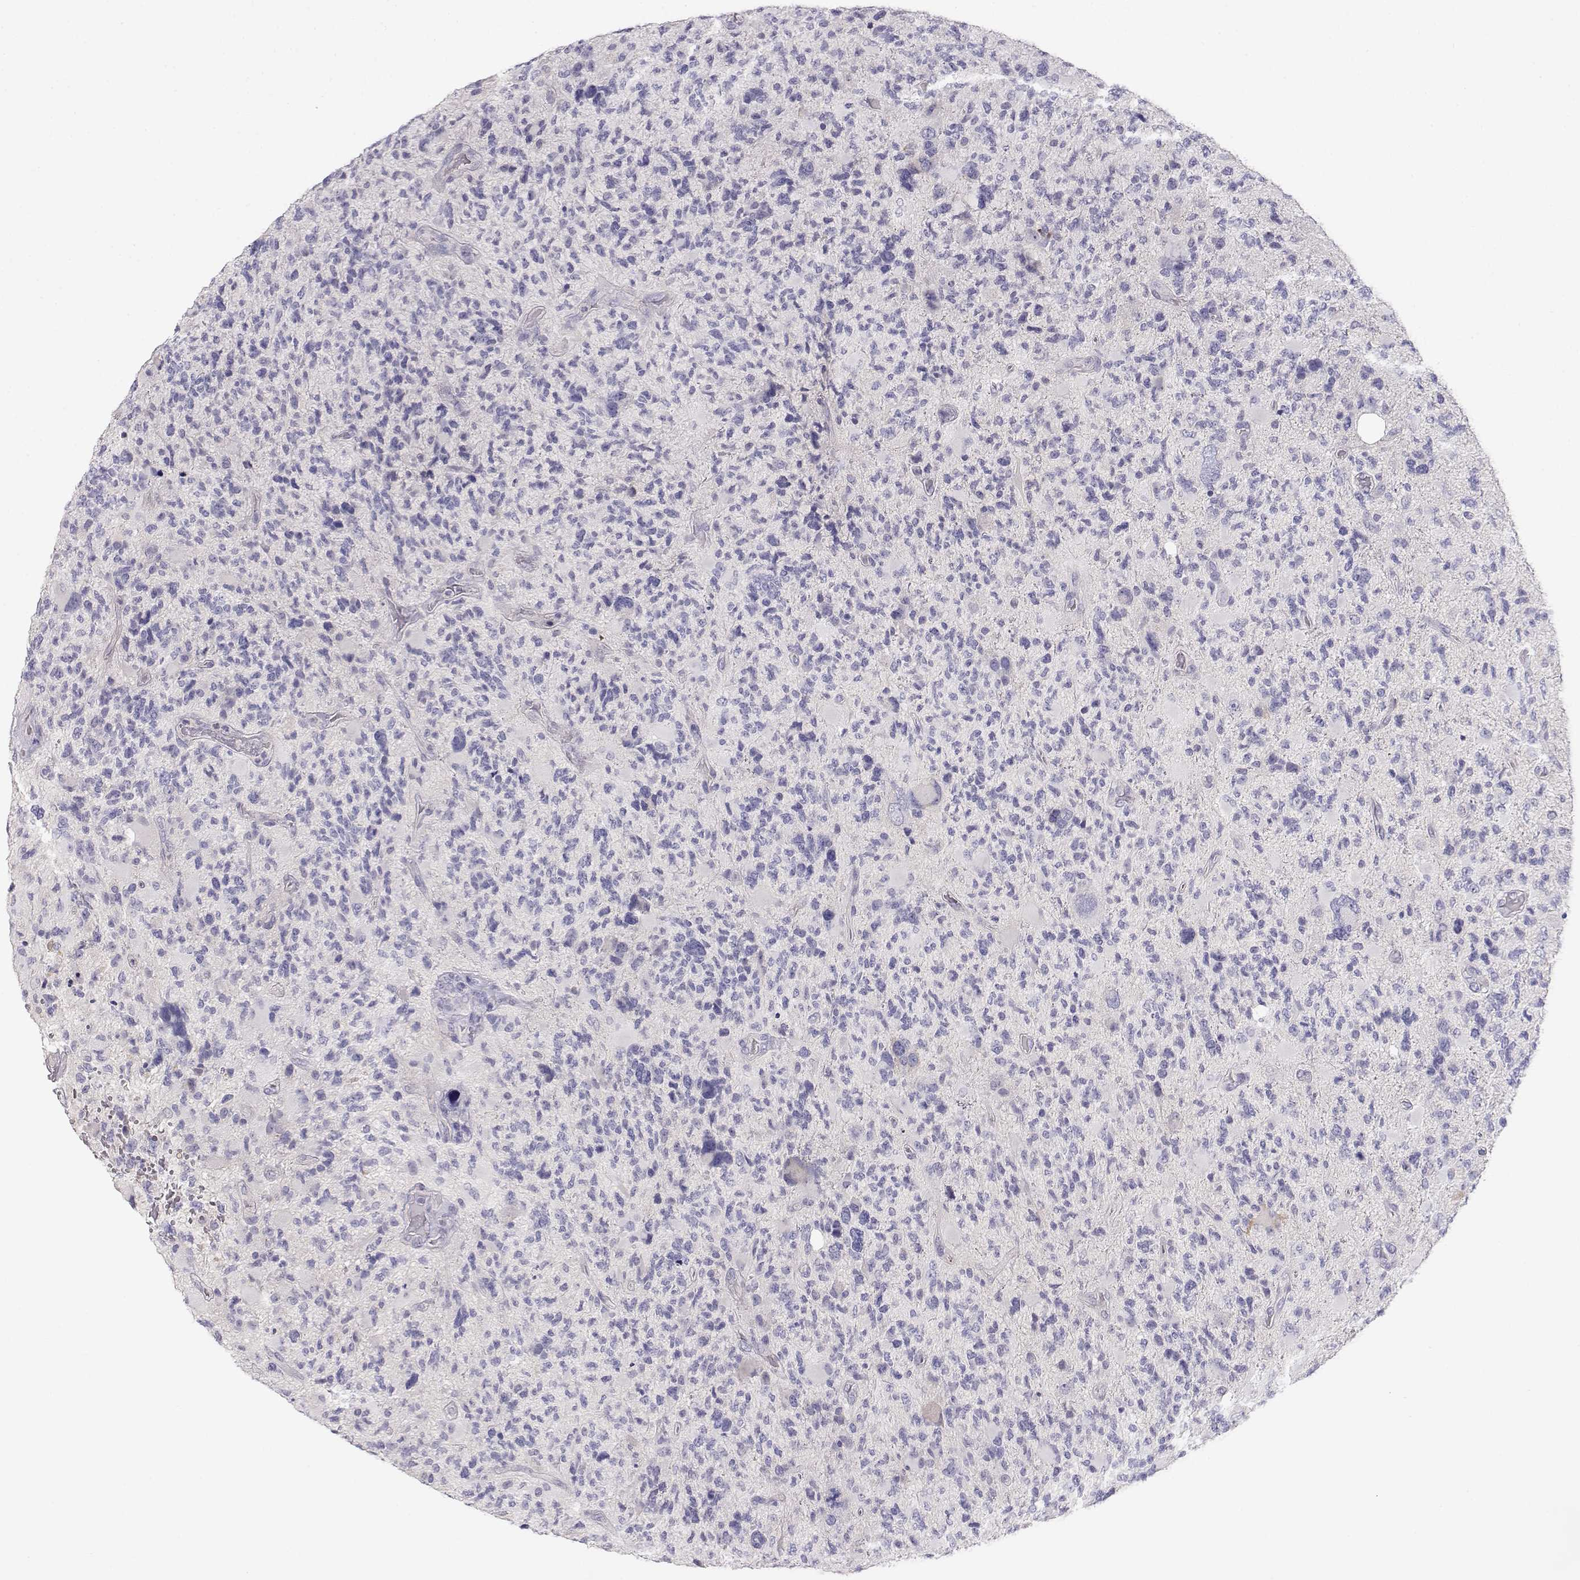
{"staining": {"intensity": "negative", "quantity": "none", "location": "none"}, "tissue": "glioma", "cell_type": "Tumor cells", "image_type": "cancer", "snomed": [{"axis": "morphology", "description": "Glioma, malignant, High grade"}, {"axis": "topography", "description": "Brain"}], "caption": "High-grade glioma (malignant) was stained to show a protein in brown. There is no significant expression in tumor cells.", "gene": "CDHR1", "patient": {"sex": "female", "age": 71}}